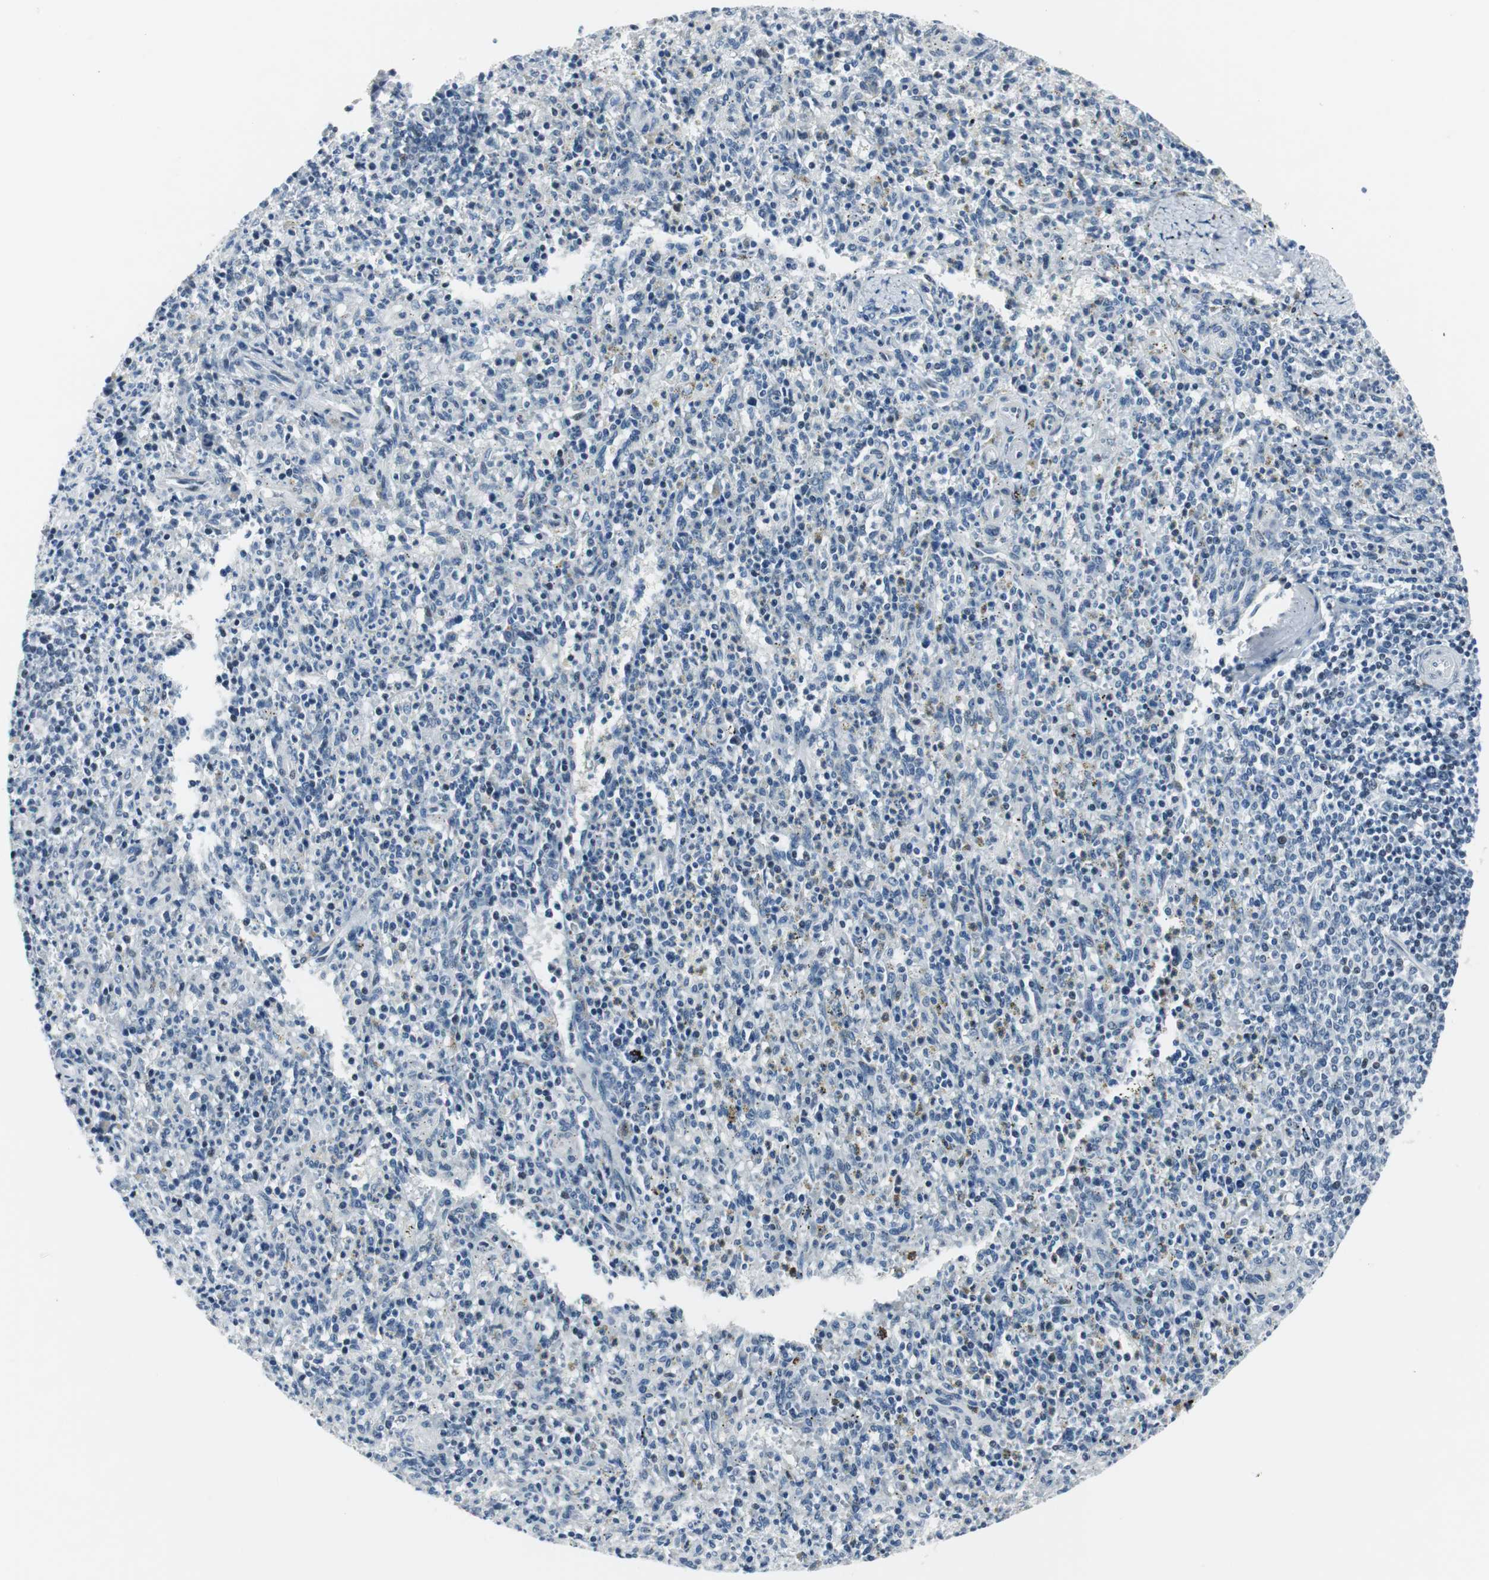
{"staining": {"intensity": "weak", "quantity": "<25%", "location": "nuclear"}, "tissue": "spleen", "cell_type": "Cells in red pulp", "image_type": "normal", "snomed": [{"axis": "morphology", "description": "Normal tissue, NOS"}, {"axis": "topography", "description": "Spleen"}], "caption": "This is an immunohistochemistry (IHC) micrograph of unremarkable spleen. There is no expression in cells in red pulp.", "gene": "MTA1", "patient": {"sex": "male", "age": 72}}